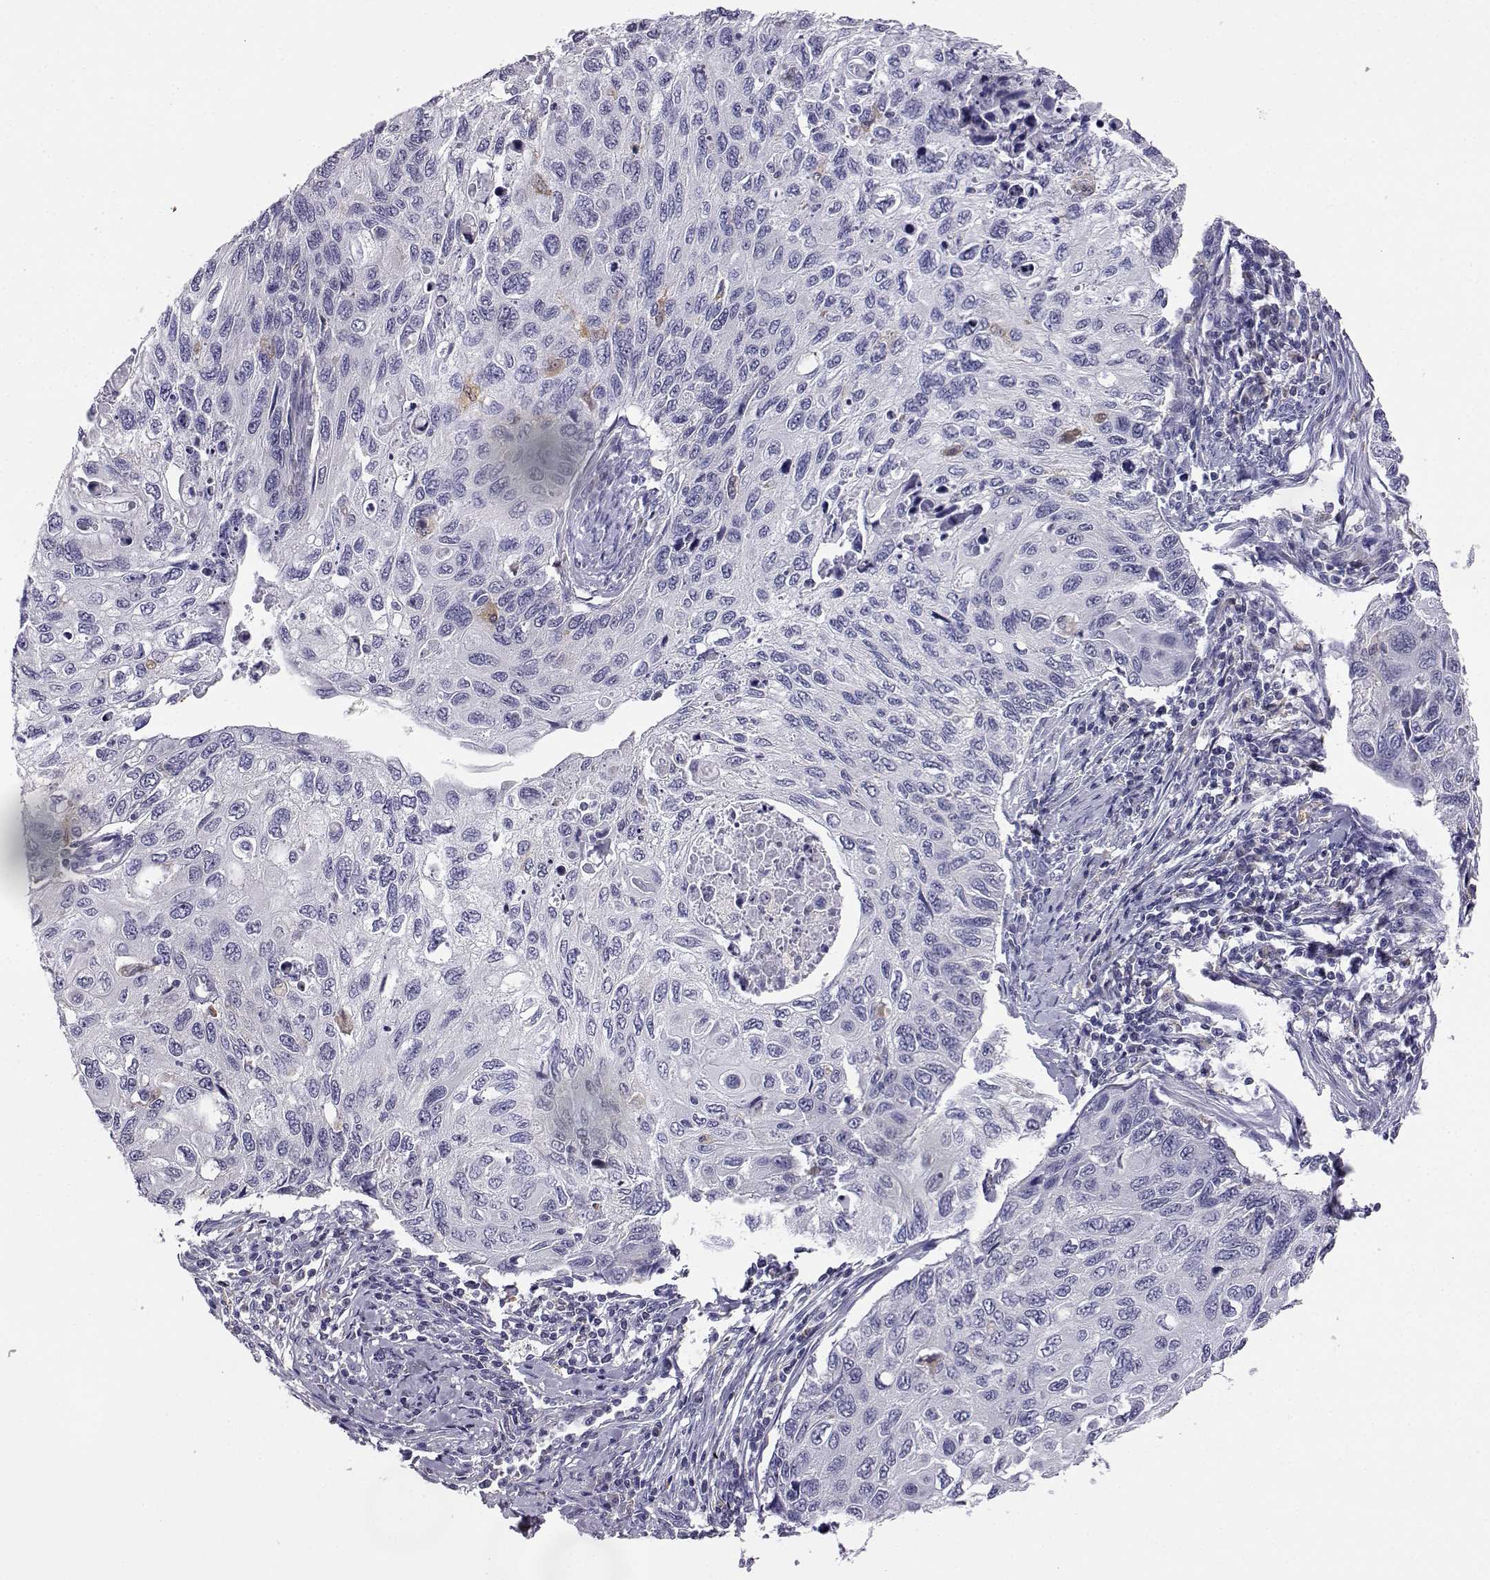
{"staining": {"intensity": "negative", "quantity": "none", "location": "none"}, "tissue": "cervical cancer", "cell_type": "Tumor cells", "image_type": "cancer", "snomed": [{"axis": "morphology", "description": "Squamous cell carcinoma, NOS"}, {"axis": "topography", "description": "Cervix"}], "caption": "Immunohistochemistry of cervical cancer (squamous cell carcinoma) shows no positivity in tumor cells.", "gene": "AKR1B1", "patient": {"sex": "female", "age": 70}}